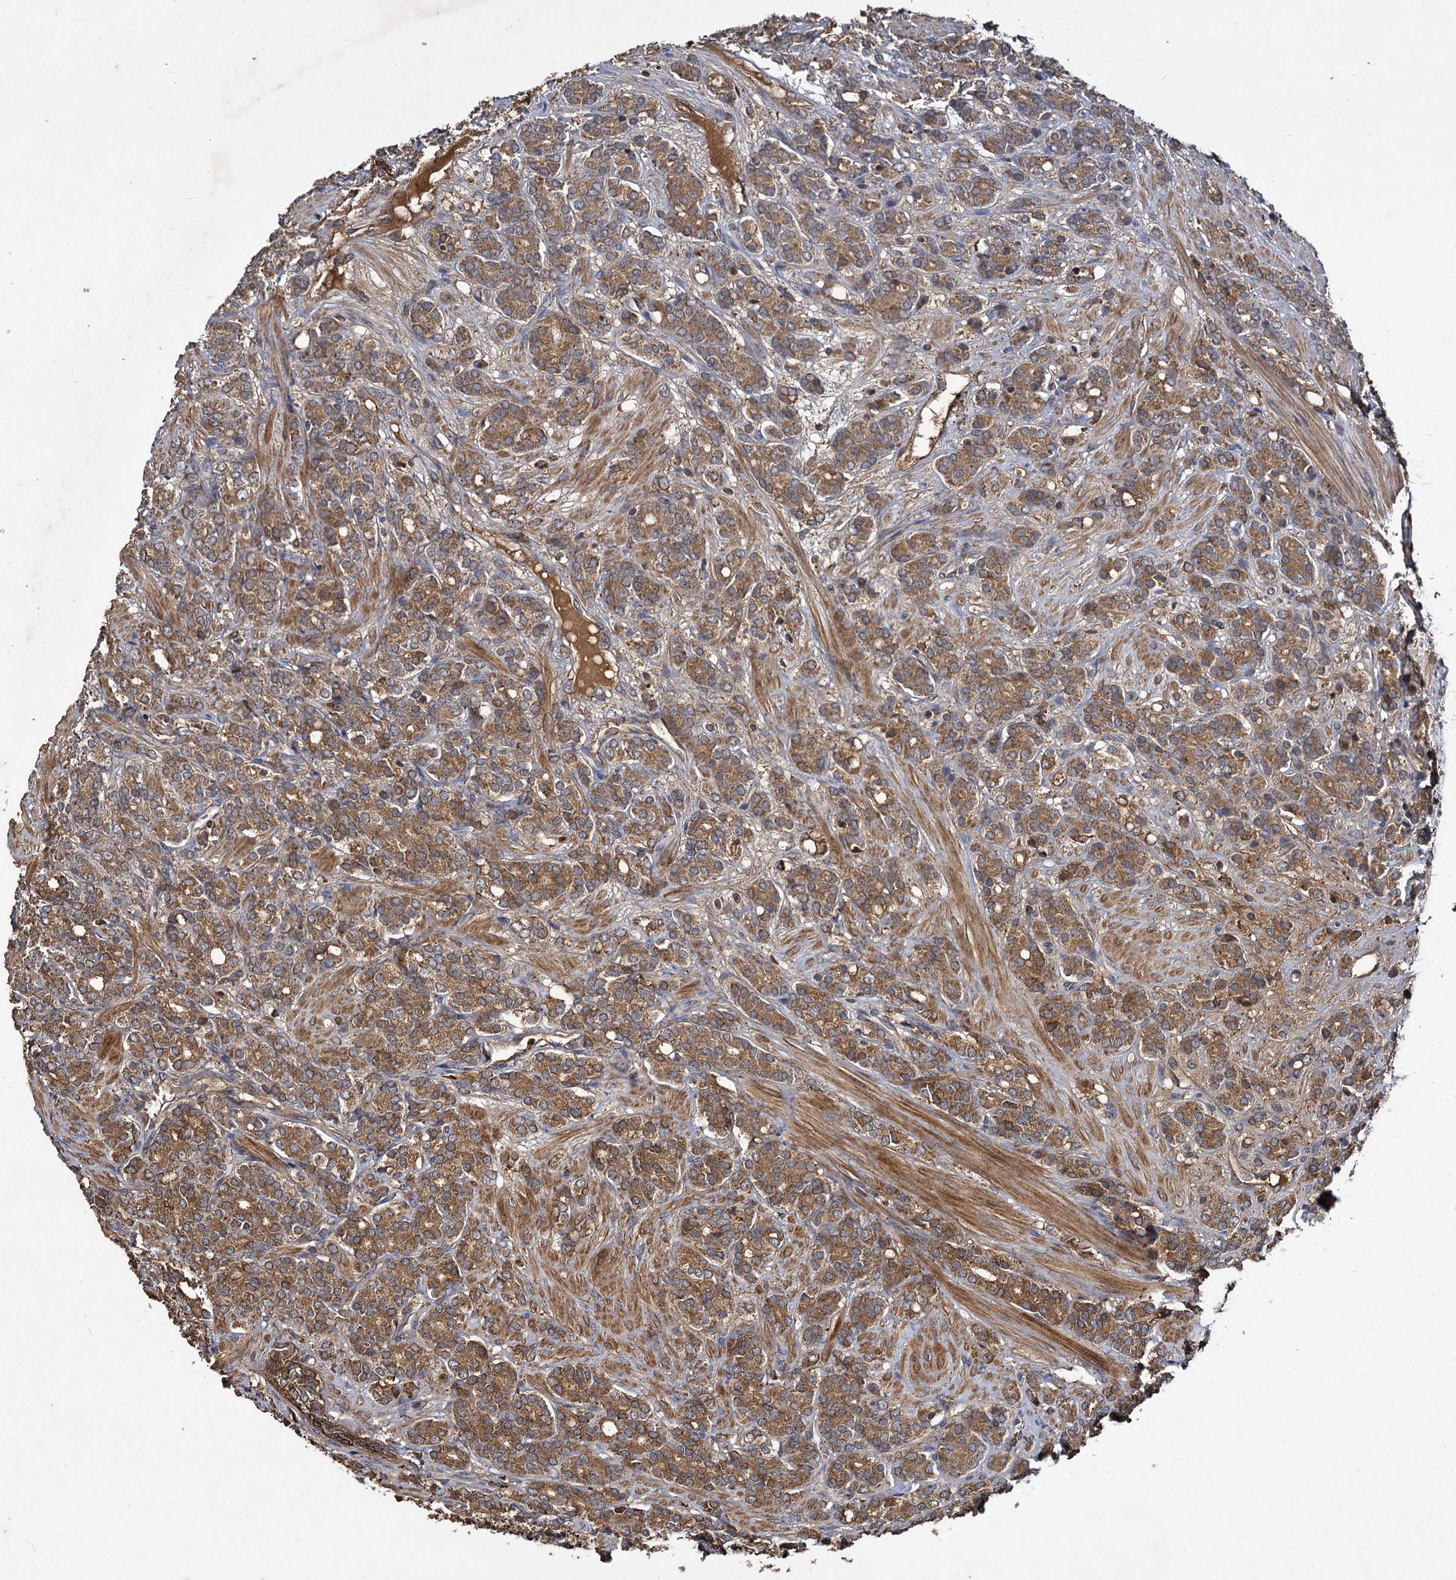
{"staining": {"intensity": "moderate", "quantity": ">75%", "location": "cytoplasmic/membranous"}, "tissue": "prostate cancer", "cell_type": "Tumor cells", "image_type": "cancer", "snomed": [{"axis": "morphology", "description": "Adenocarcinoma, High grade"}, {"axis": "topography", "description": "Prostate"}], "caption": "Moderate cytoplasmic/membranous expression for a protein is identified in approximately >75% of tumor cells of adenocarcinoma (high-grade) (prostate) using IHC.", "gene": "GCLC", "patient": {"sex": "male", "age": 62}}